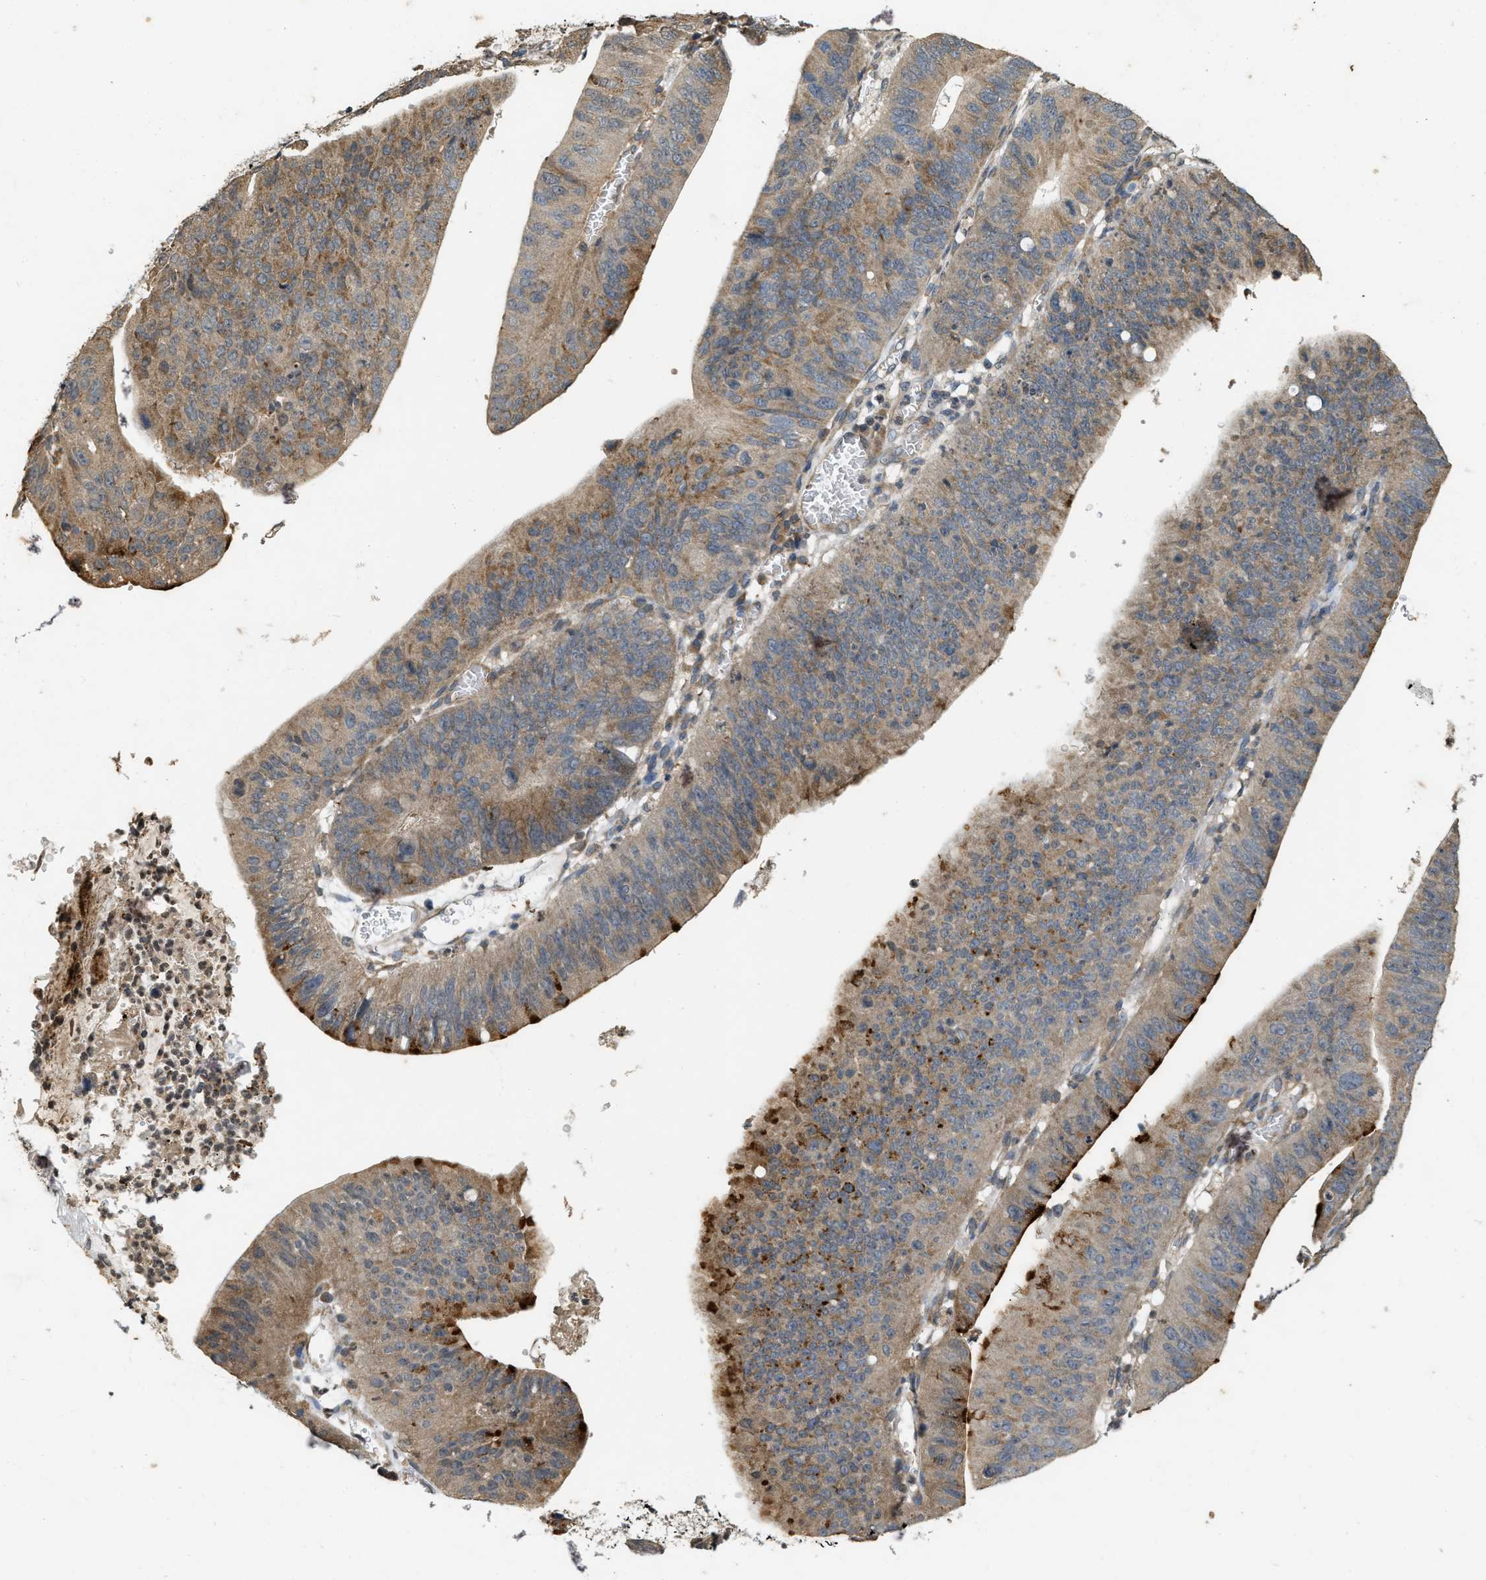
{"staining": {"intensity": "moderate", "quantity": "25%-75%", "location": "cytoplasmic/membranous"}, "tissue": "stomach cancer", "cell_type": "Tumor cells", "image_type": "cancer", "snomed": [{"axis": "morphology", "description": "Adenocarcinoma, NOS"}, {"axis": "topography", "description": "Stomach"}], "caption": "This is an image of IHC staining of stomach cancer, which shows moderate positivity in the cytoplasmic/membranous of tumor cells.", "gene": "KIF21A", "patient": {"sex": "male", "age": 59}}